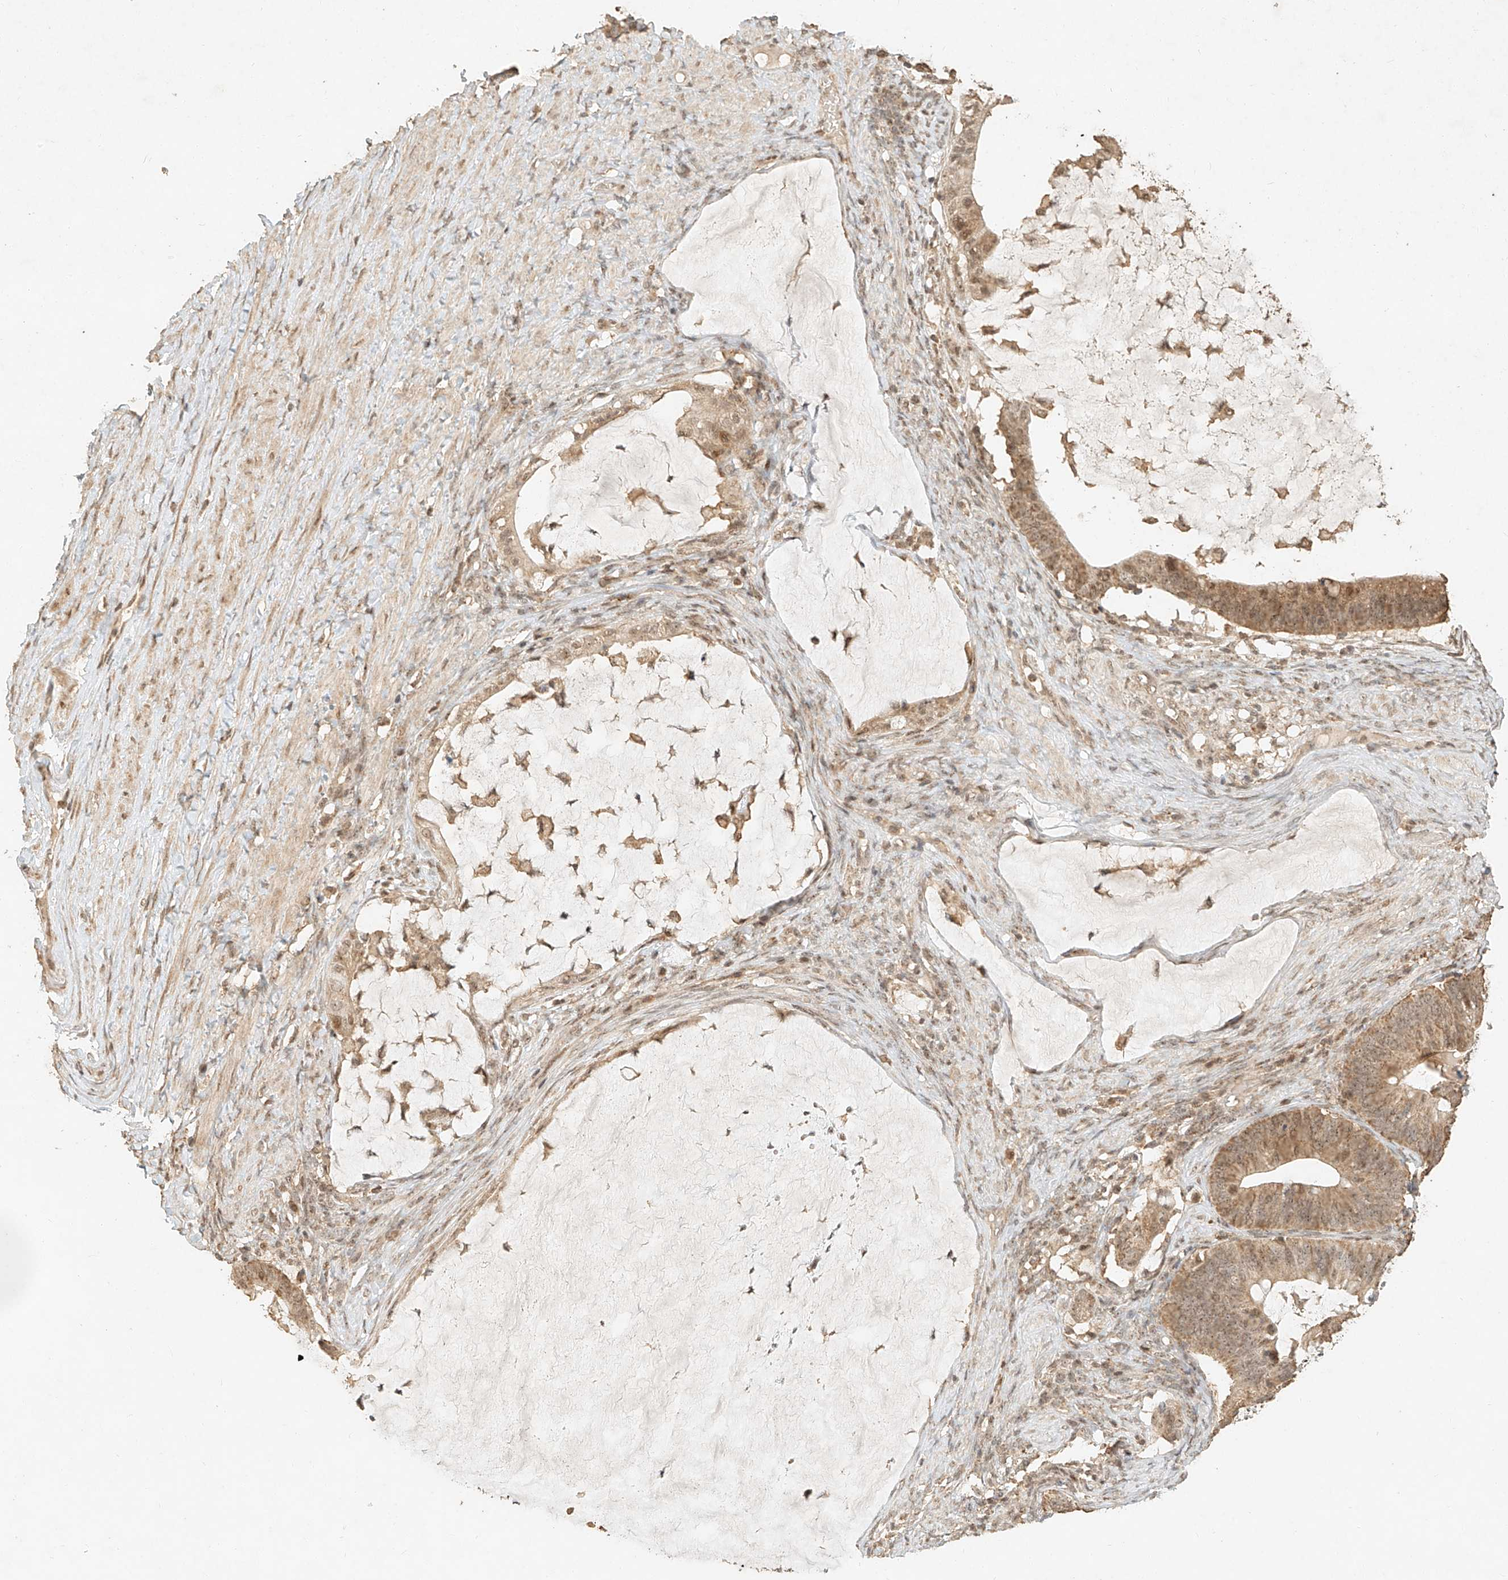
{"staining": {"intensity": "moderate", "quantity": ">75%", "location": "cytoplasmic/membranous,nuclear"}, "tissue": "ovarian cancer", "cell_type": "Tumor cells", "image_type": "cancer", "snomed": [{"axis": "morphology", "description": "Cystadenocarcinoma, mucinous, NOS"}, {"axis": "topography", "description": "Ovary"}], "caption": "Immunohistochemistry (IHC) of human mucinous cystadenocarcinoma (ovarian) shows medium levels of moderate cytoplasmic/membranous and nuclear positivity in approximately >75% of tumor cells.", "gene": "CXorf58", "patient": {"sex": "female", "age": 61}}